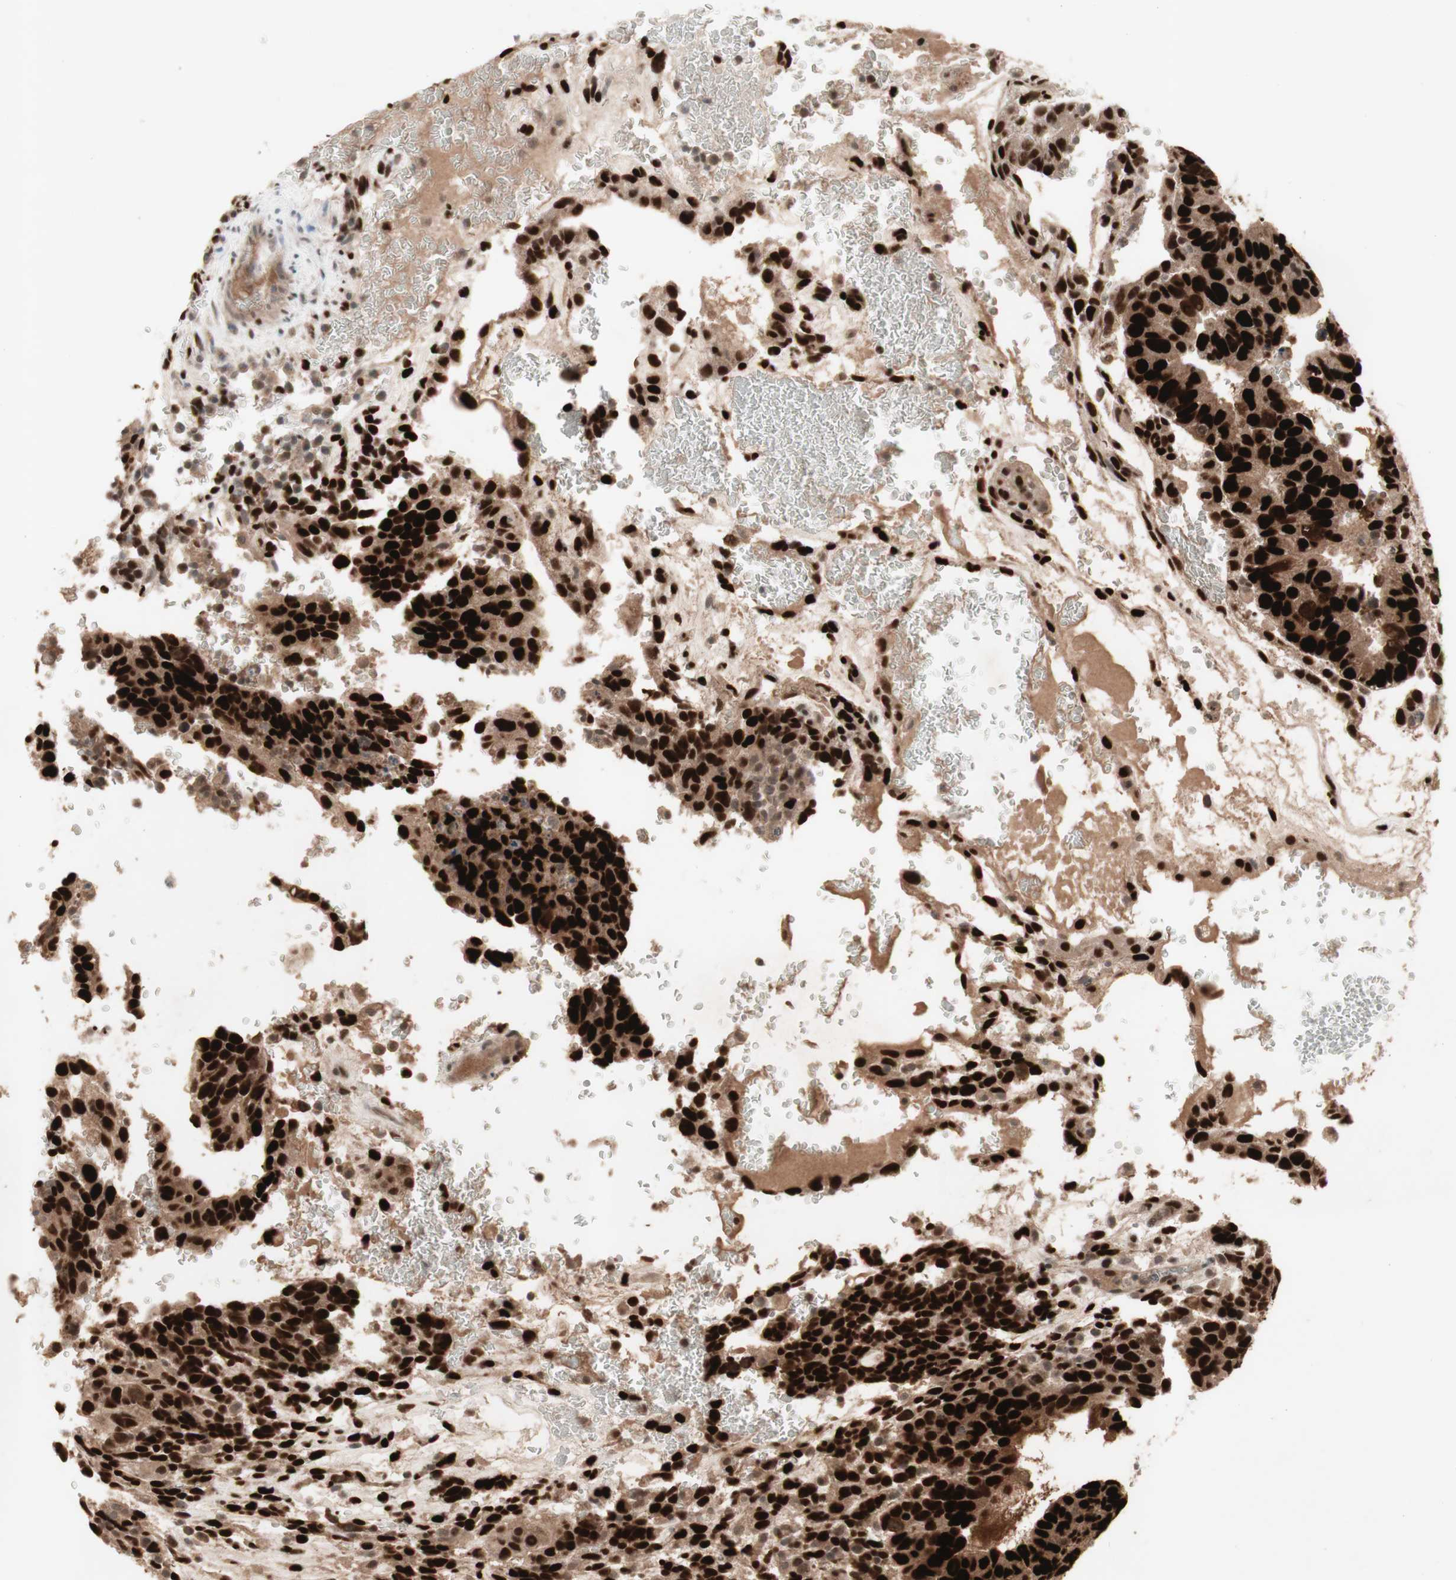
{"staining": {"intensity": "strong", "quantity": ">75%", "location": "cytoplasmic/membranous,nuclear"}, "tissue": "testis cancer", "cell_type": "Tumor cells", "image_type": "cancer", "snomed": [{"axis": "morphology", "description": "Seminoma, NOS"}, {"axis": "morphology", "description": "Carcinoma, Embryonal, NOS"}, {"axis": "topography", "description": "Testis"}], "caption": "The photomicrograph demonstrates a brown stain indicating the presence of a protein in the cytoplasmic/membranous and nuclear of tumor cells in testis embryonal carcinoma.", "gene": "MSH6", "patient": {"sex": "male", "age": 52}}